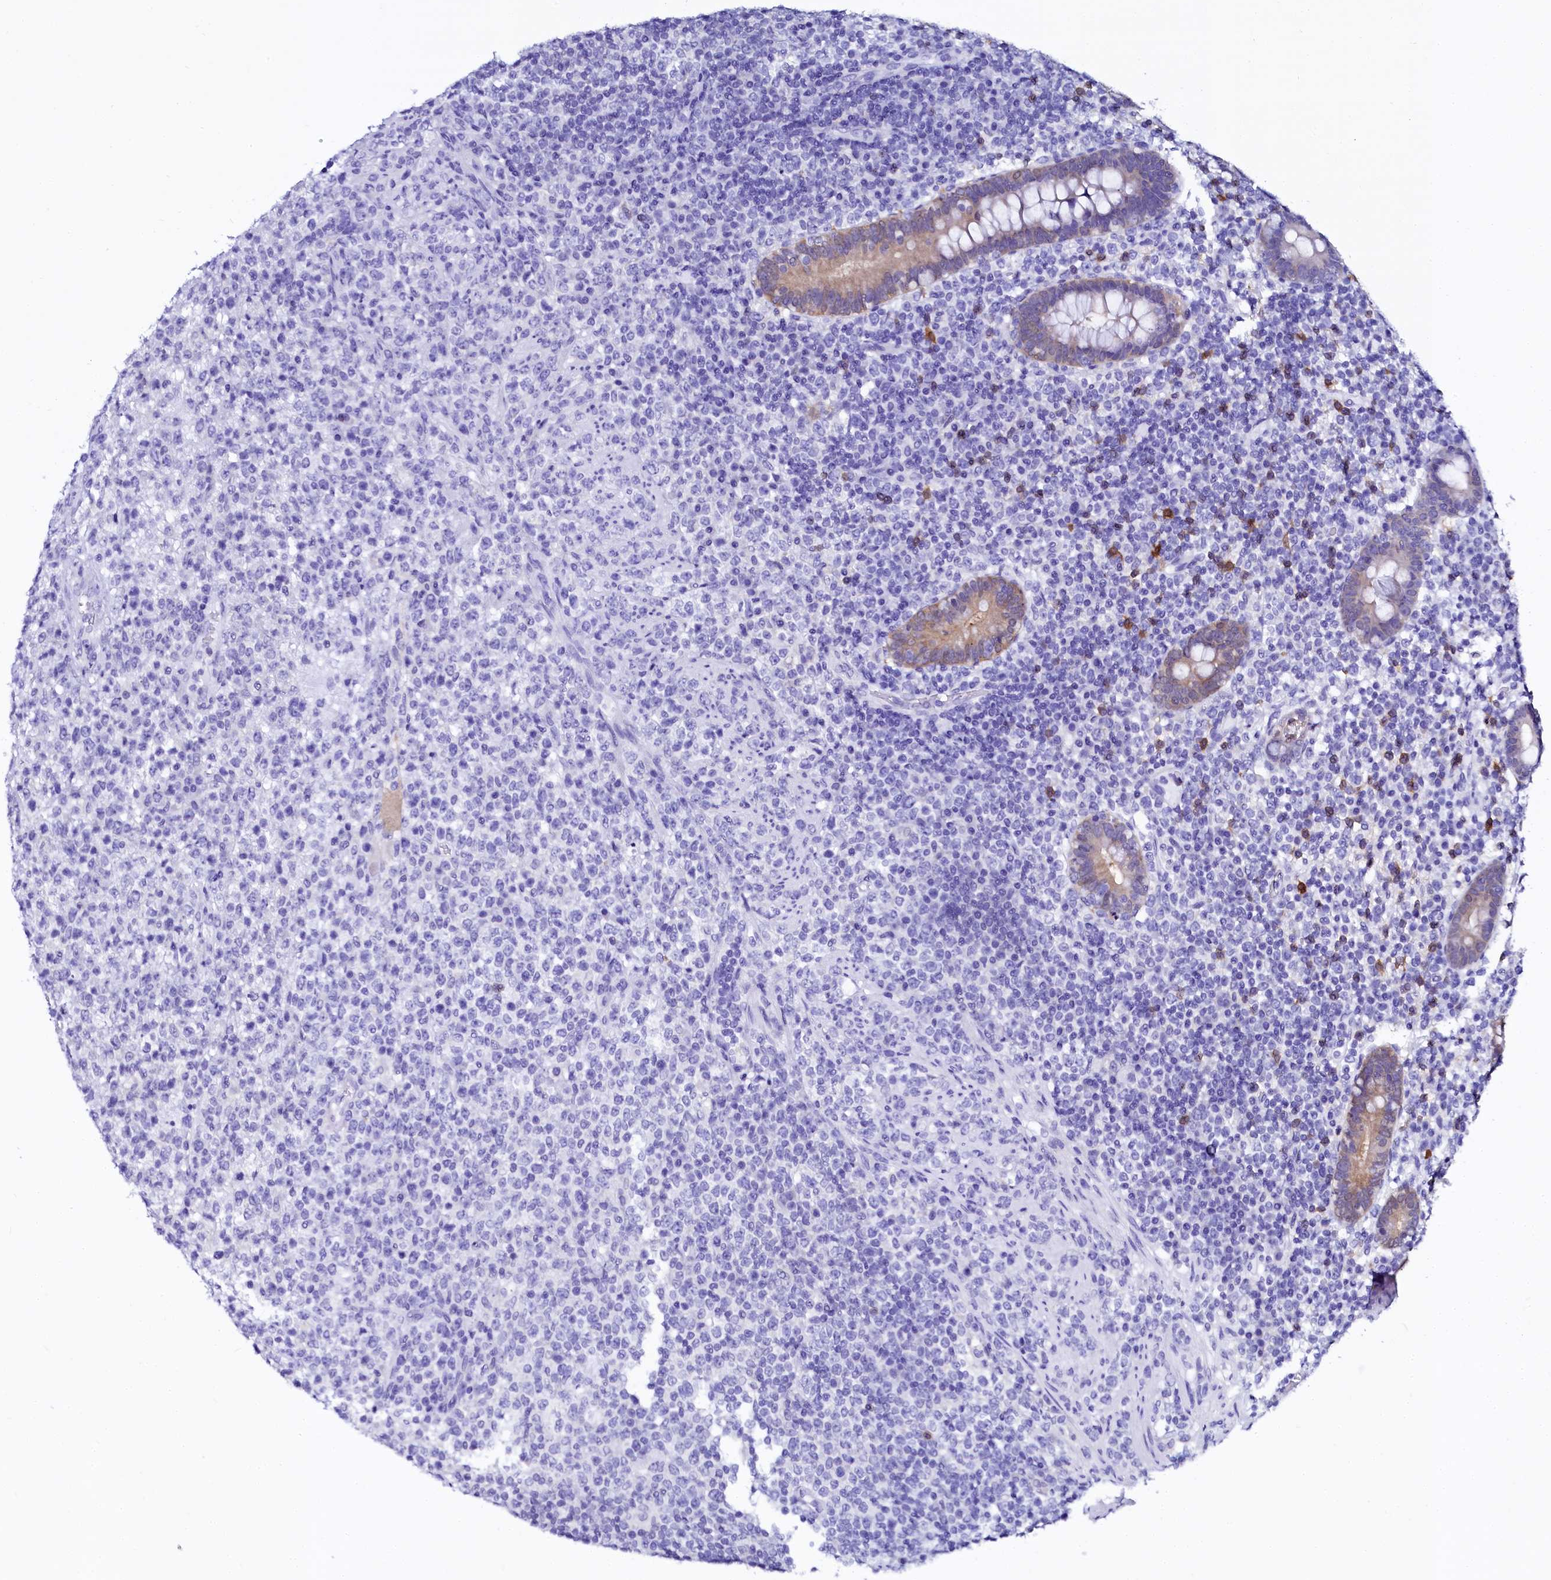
{"staining": {"intensity": "negative", "quantity": "none", "location": "none"}, "tissue": "lymphoma", "cell_type": "Tumor cells", "image_type": "cancer", "snomed": [{"axis": "morphology", "description": "Malignant lymphoma, non-Hodgkin's type, High grade"}, {"axis": "topography", "description": "Colon"}], "caption": "This photomicrograph is of lymphoma stained with immunohistochemistry (IHC) to label a protein in brown with the nuclei are counter-stained blue. There is no expression in tumor cells.", "gene": "SORD", "patient": {"sex": "female", "age": 53}}